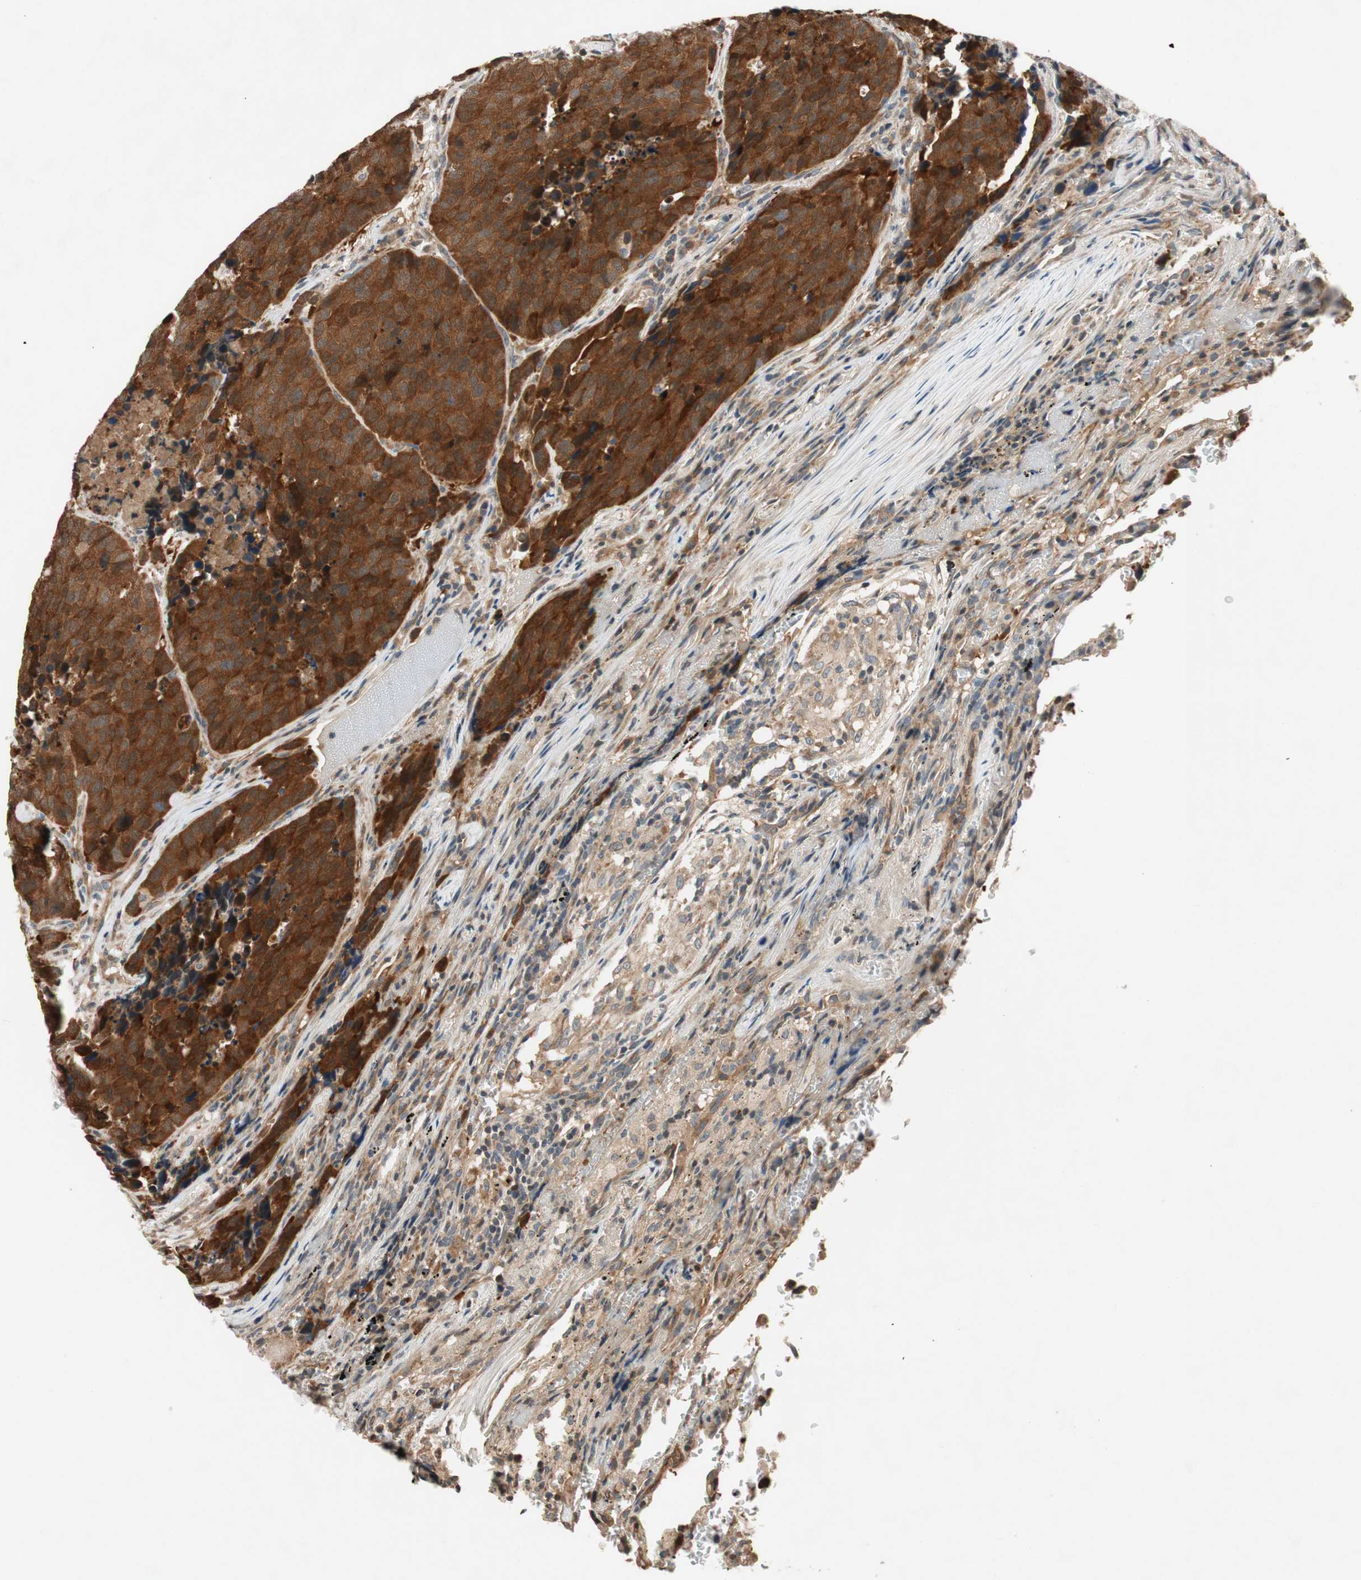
{"staining": {"intensity": "strong", "quantity": ">75%", "location": "cytoplasmic/membranous"}, "tissue": "carcinoid", "cell_type": "Tumor cells", "image_type": "cancer", "snomed": [{"axis": "morphology", "description": "Carcinoid, malignant, NOS"}, {"axis": "topography", "description": "Lung"}], "caption": "Strong cytoplasmic/membranous expression for a protein is identified in about >75% of tumor cells of malignant carcinoid using immunohistochemistry (IHC).", "gene": "GCLM", "patient": {"sex": "male", "age": 60}}